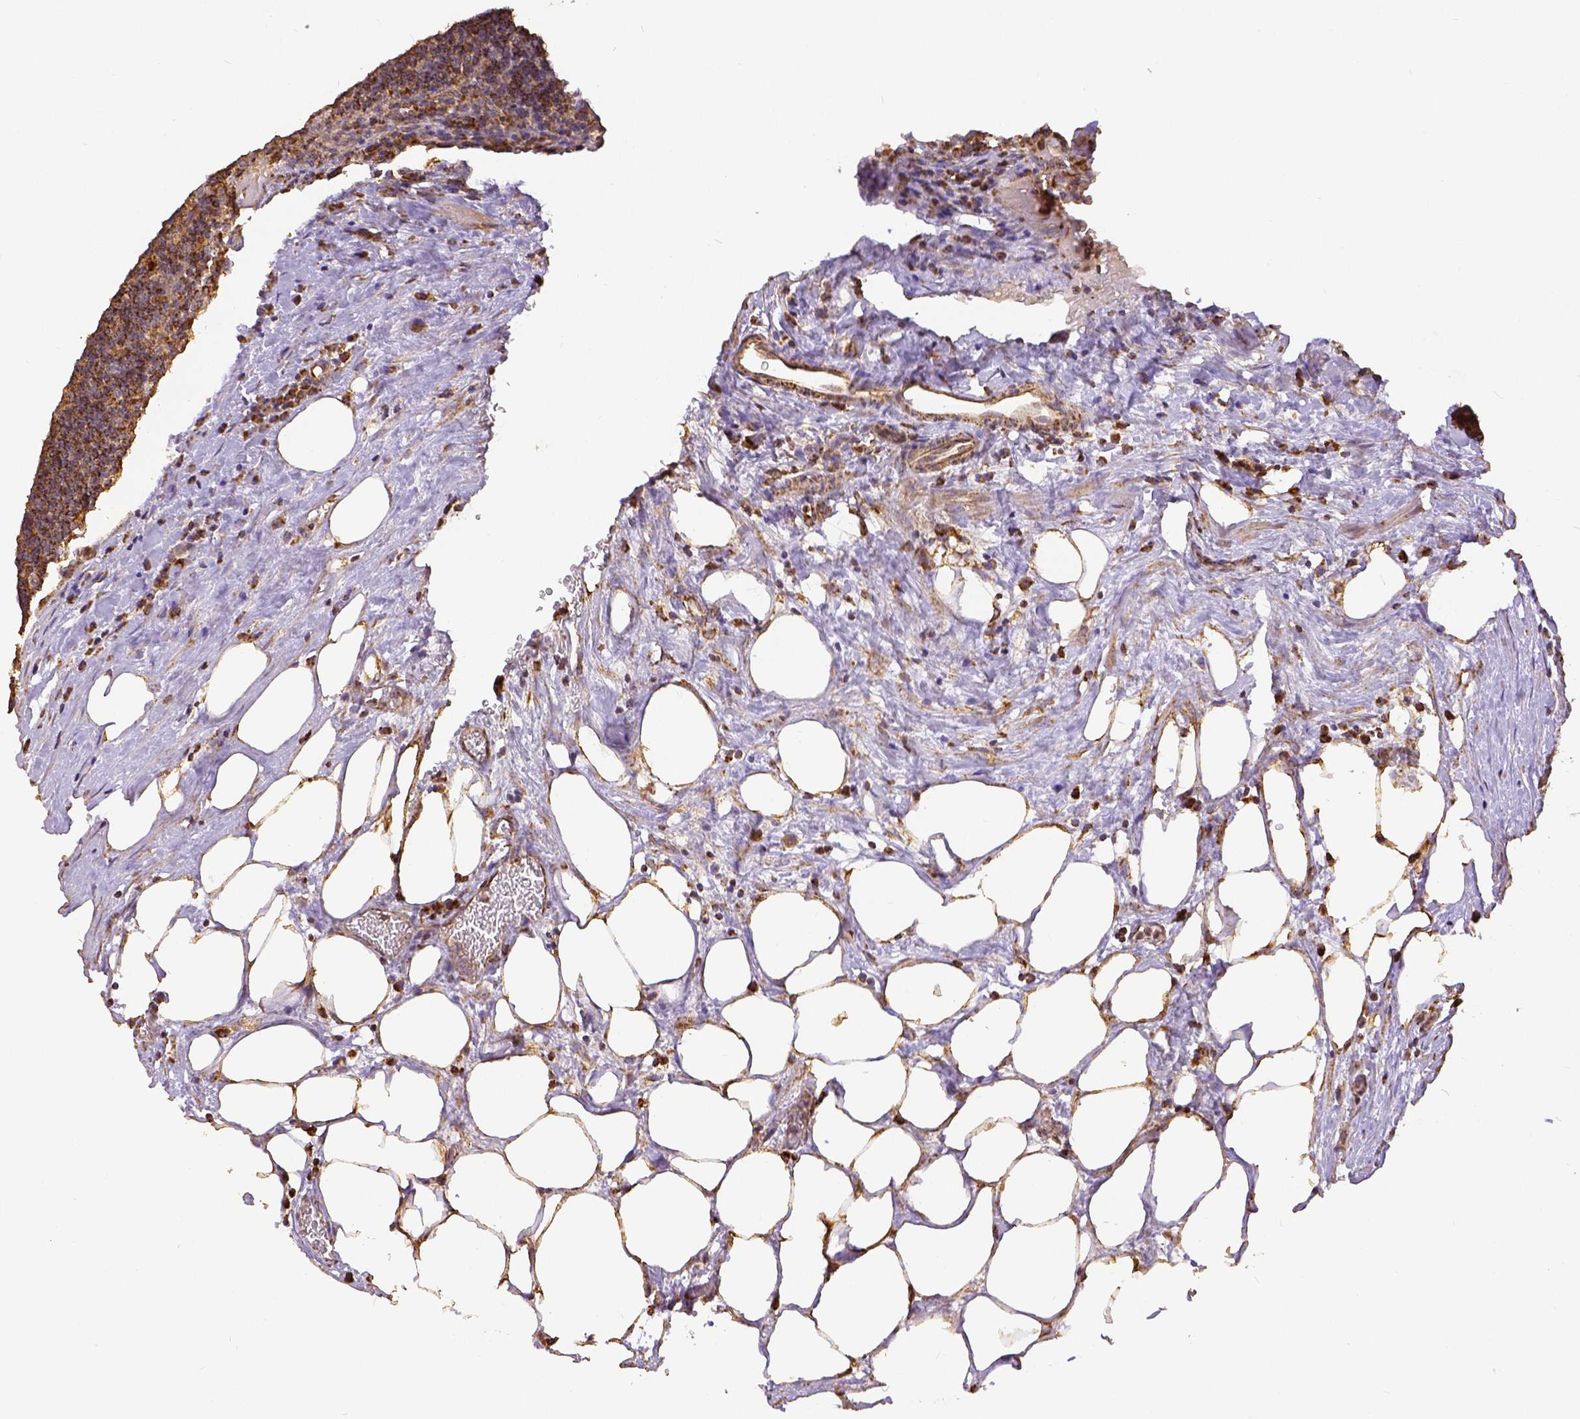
{"staining": {"intensity": "weak", "quantity": ">75%", "location": "cytoplasmic/membranous"}, "tissue": "lymph node", "cell_type": "Germinal center cells", "image_type": "normal", "snomed": [{"axis": "morphology", "description": "Normal tissue, NOS"}, {"axis": "topography", "description": "Lymph node"}], "caption": "This micrograph shows unremarkable lymph node stained with immunohistochemistry to label a protein in brown. The cytoplasmic/membranous of germinal center cells show weak positivity for the protein. Nuclei are counter-stained blue.", "gene": "SDHB", "patient": {"sex": "male", "age": 67}}